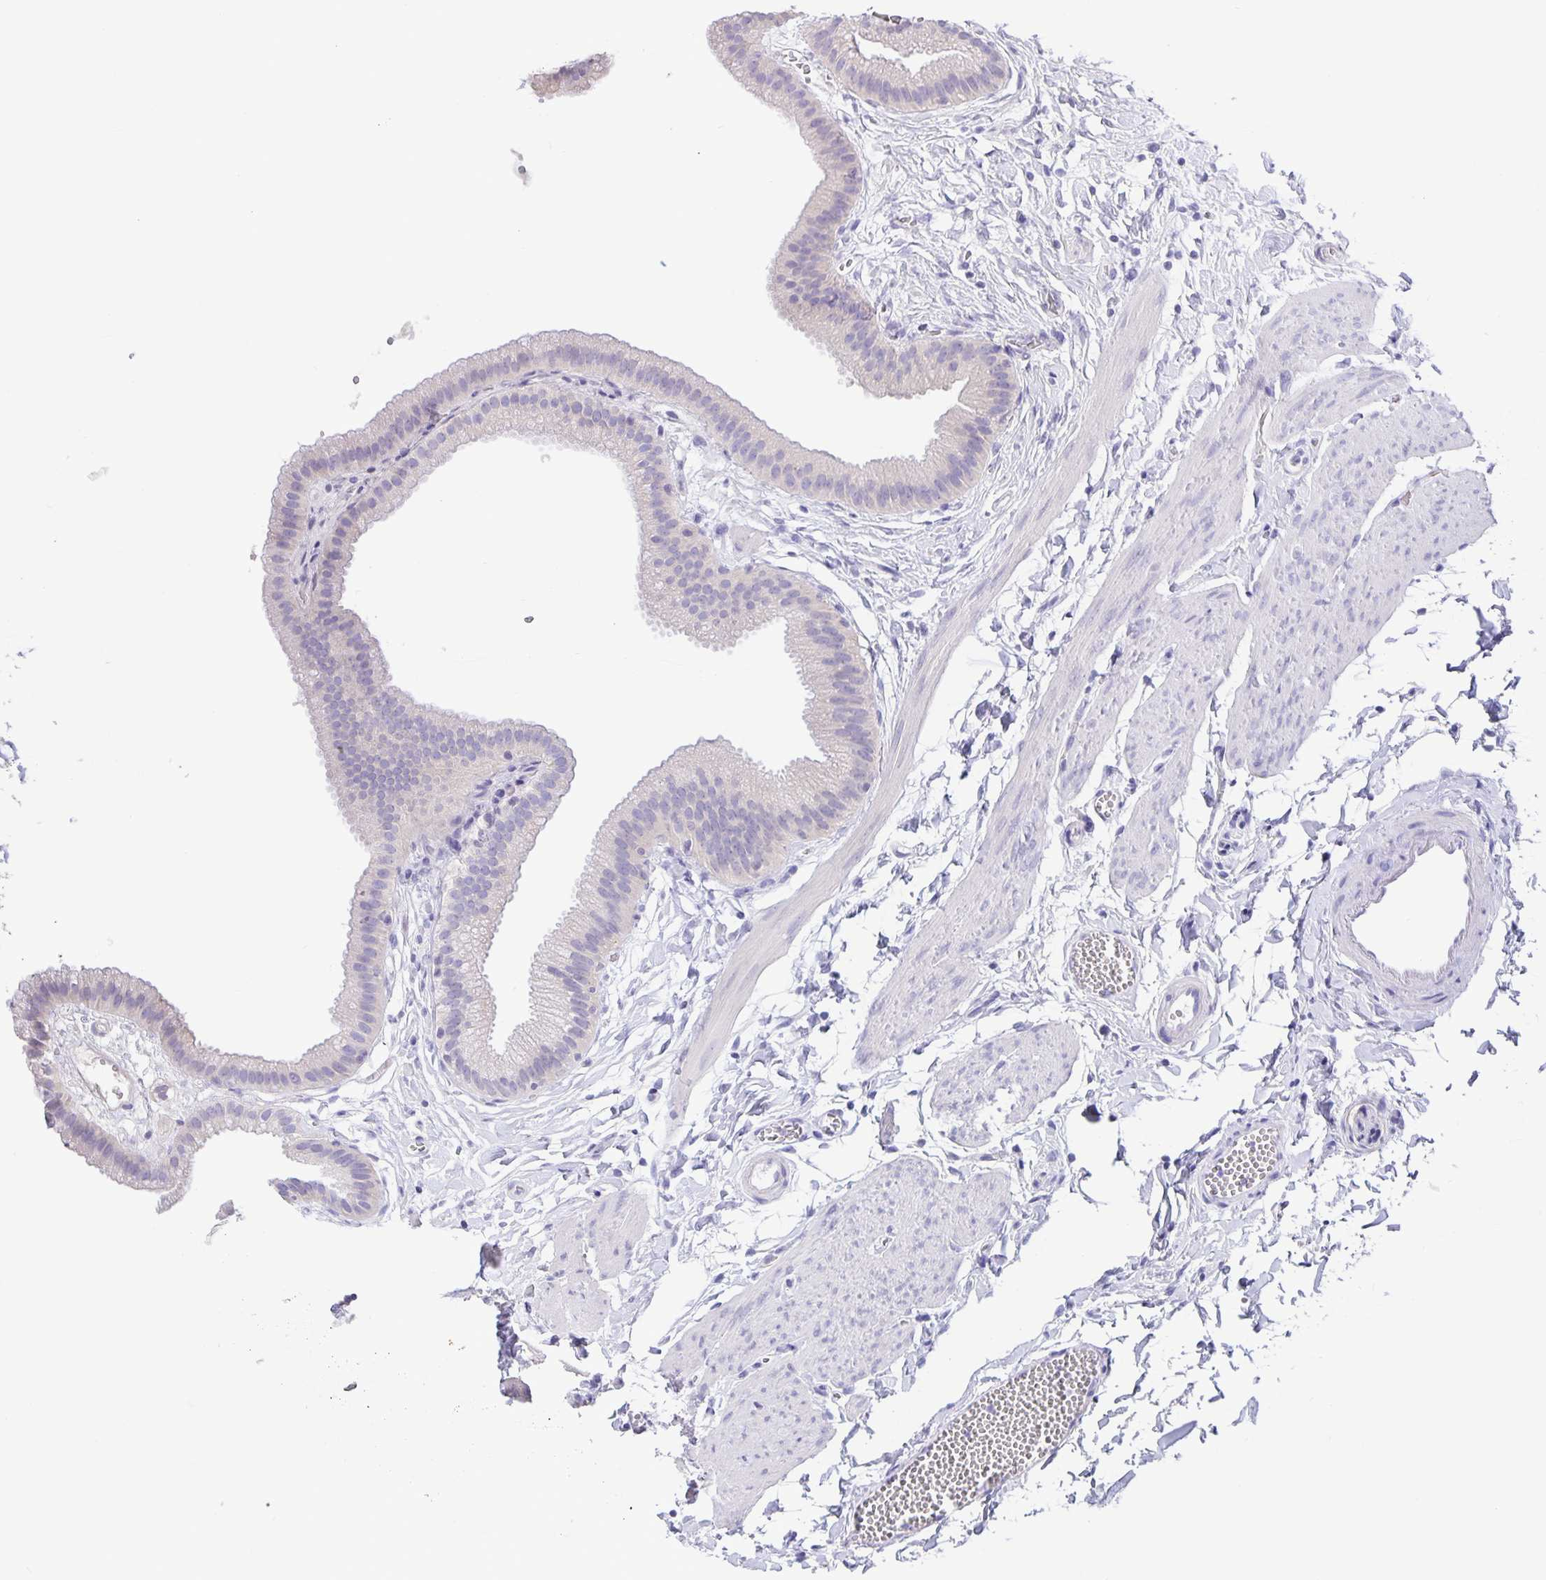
{"staining": {"intensity": "negative", "quantity": "none", "location": "none"}, "tissue": "gallbladder", "cell_type": "Glandular cells", "image_type": "normal", "snomed": [{"axis": "morphology", "description": "Normal tissue, NOS"}, {"axis": "topography", "description": "Gallbladder"}], "caption": "Histopathology image shows no protein positivity in glandular cells of normal gallbladder. (Immunohistochemistry (ihc), brightfield microscopy, high magnification).", "gene": "ERMN", "patient": {"sex": "female", "age": 63}}